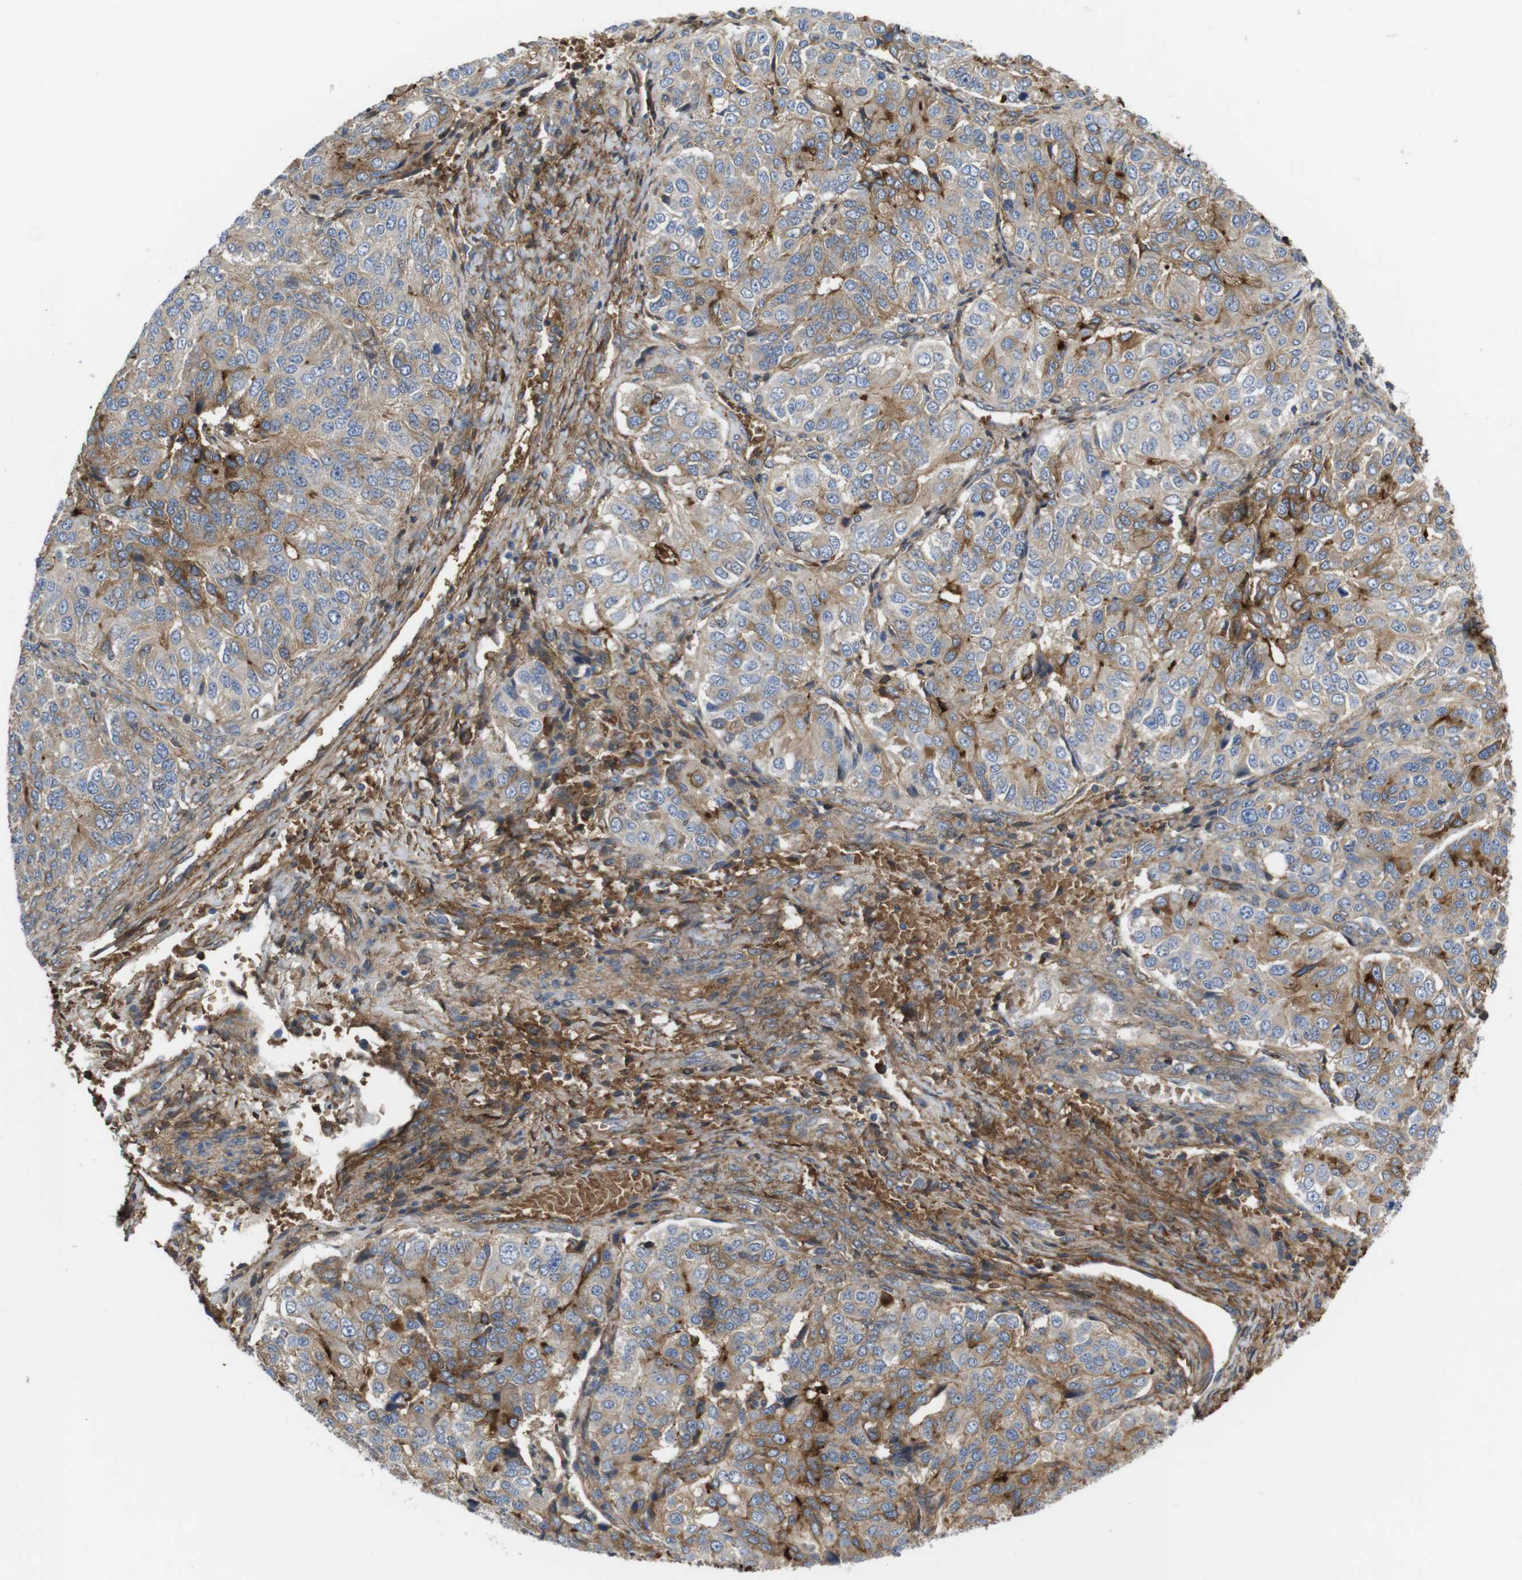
{"staining": {"intensity": "moderate", "quantity": "25%-75%", "location": "cytoplasmic/membranous"}, "tissue": "ovarian cancer", "cell_type": "Tumor cells", "image_type": "cancer", "snomed": [{"axis": "morphology", "description": "Carcinoma, endometroid"}, {"axis": "topography", "description": "Ovary"}], "caption": "Immunohistochemistry (IHC) histopathology image of ovarian cancer (endometroid carcinoma) stained for a protein (brown), which exhibits medium levels of moderate cytoplasmic/membranous expression in about 25%-75% of tumor cells.", "gene": "CYBRD1", "patient": {"sex": "female", "age": 51}}